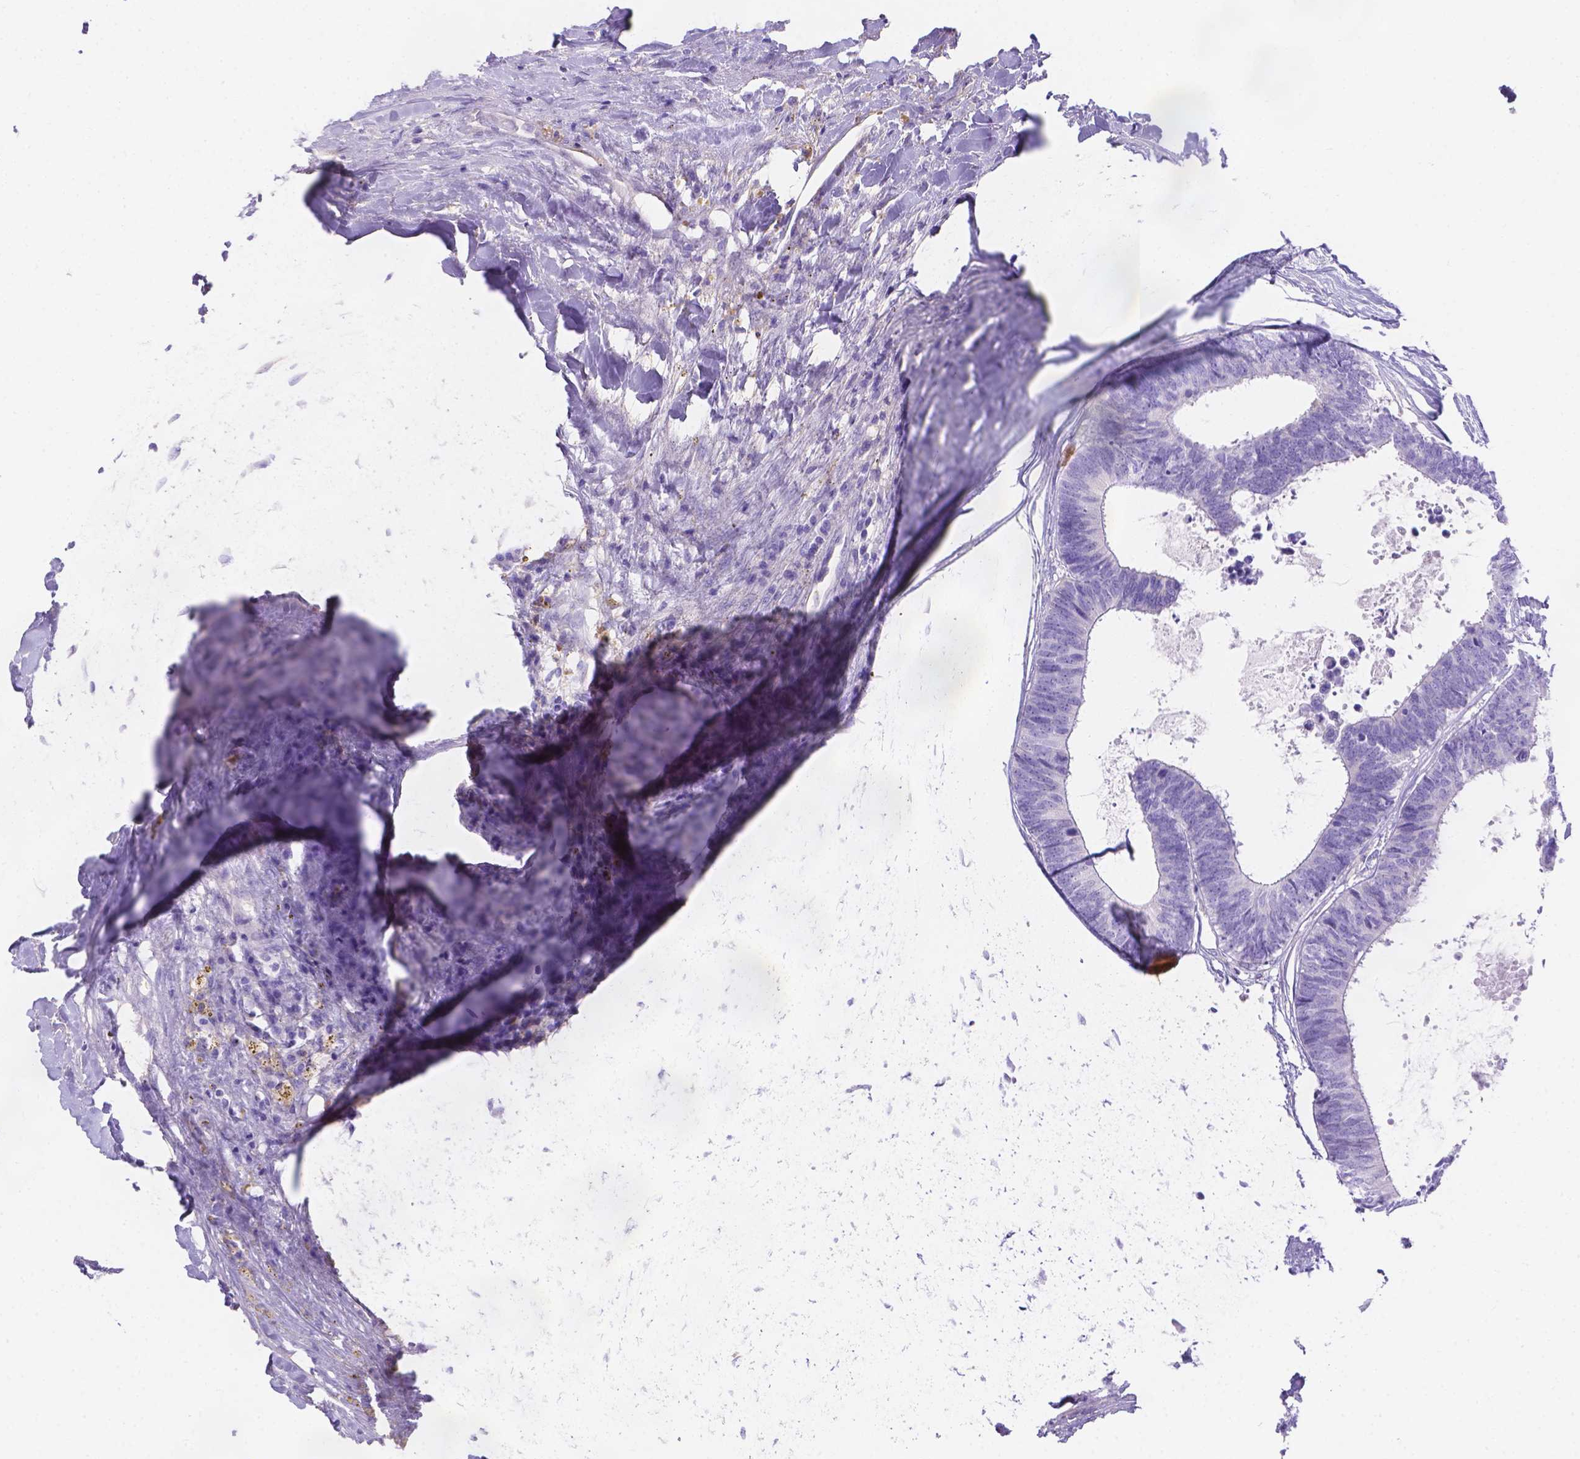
{"staining": {"intensity": "negative", "quantity": "none", "location": "none"}, "tissue": "colorectal cancer", "cell_type": "Tumor cells", "image_type": "cancer", "snomed": [{"axis": "morphology", "description": "Adenocarcinoma, NOS"}, {"axis": "topography", "description": "Colon"}, {"axis": "topography", "description": "Rectum"}], "caption": "Tumor cells are negative for protein expression in human colorectal cancer.", "gene": "SLC40A1", "patient": {"sex": "male", "age": 57}}